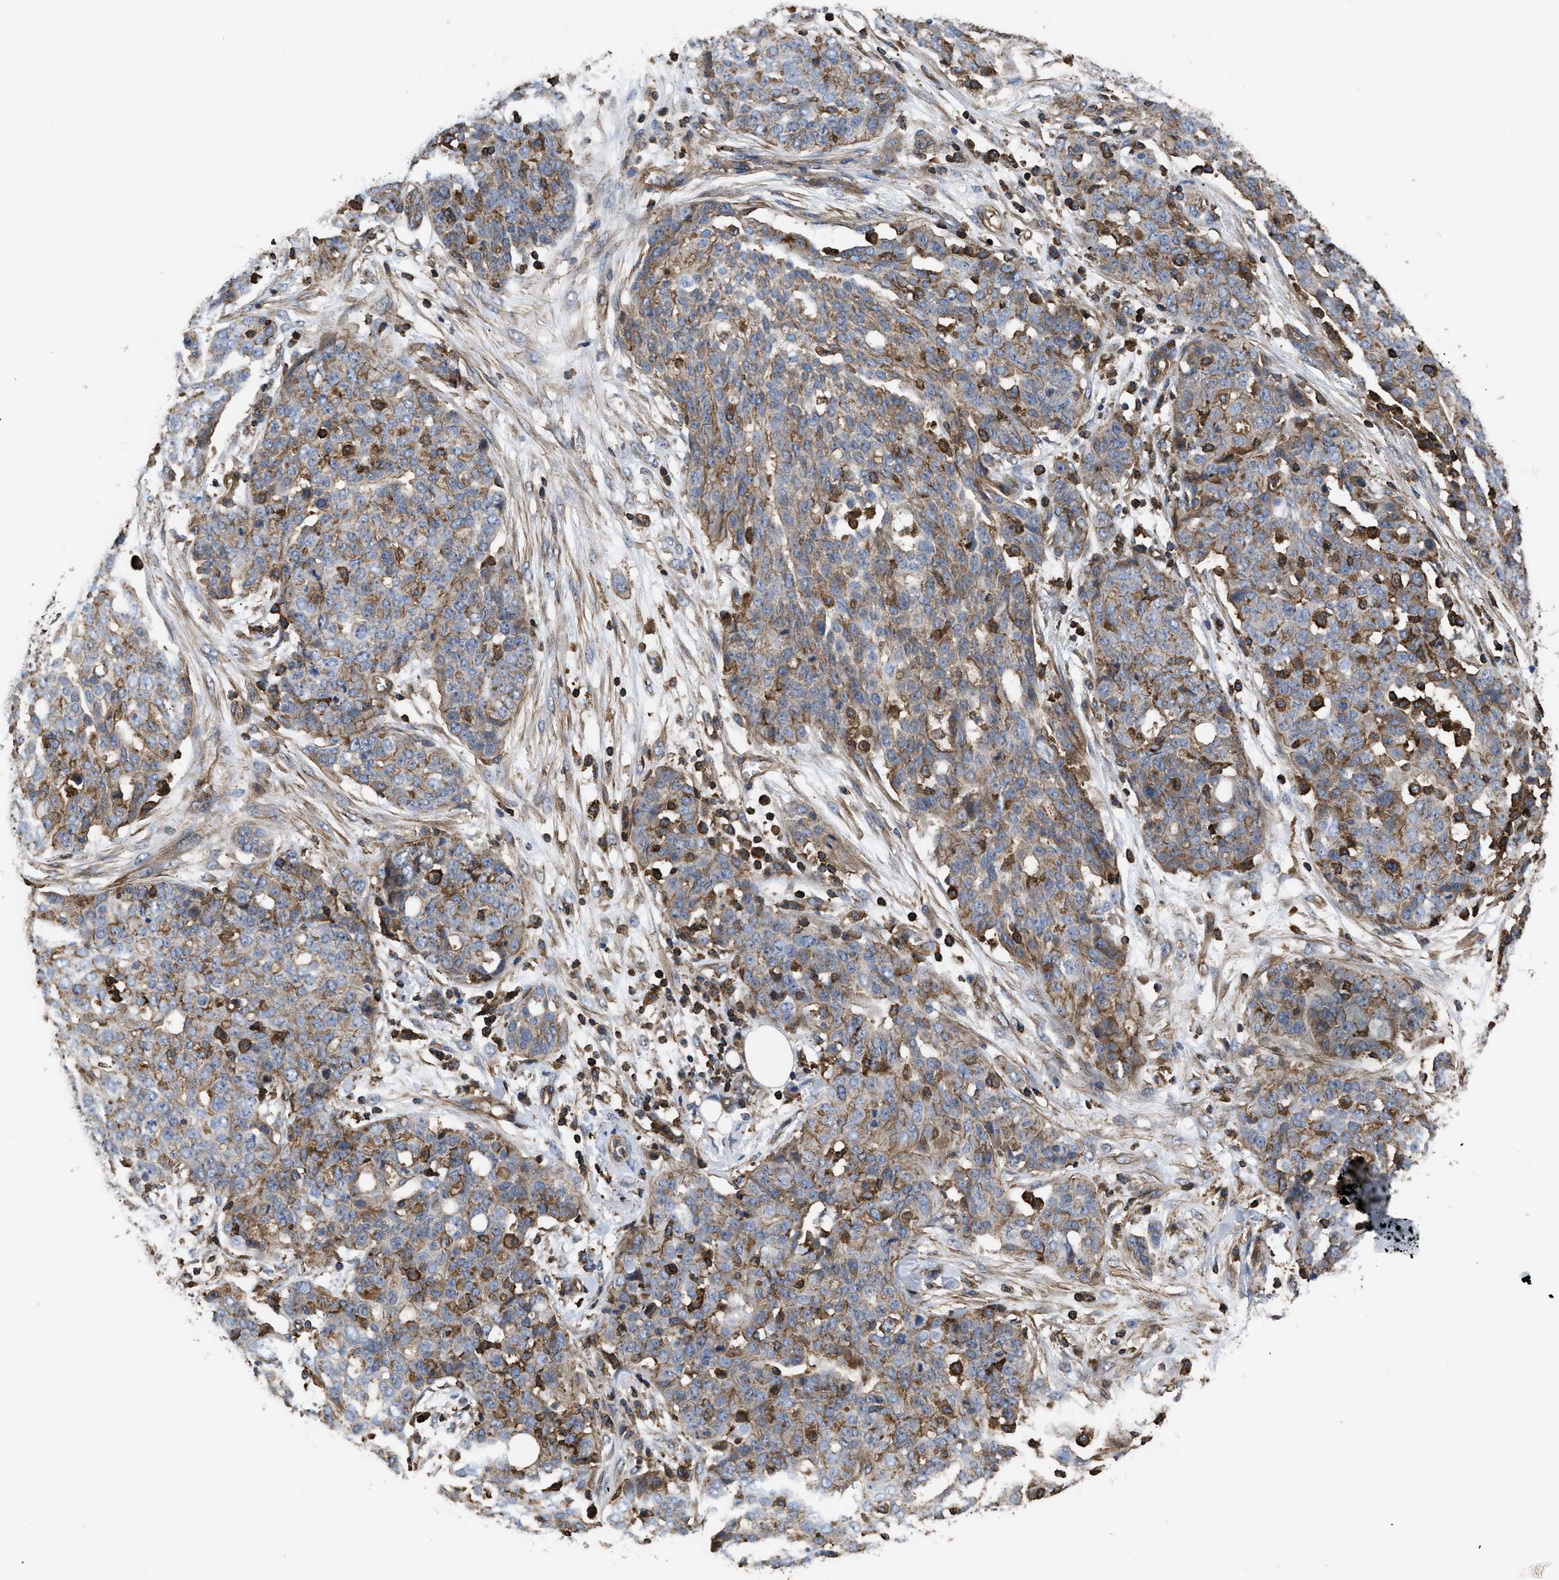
{"staining": {"intensity": "moderate", "quantity": ">75%", "location": "cytoplasmic/membranous"}, "tissue": "ovarian cancer", "cell_type": "Tumor cells", "image_type": "cancer", "snomed": [{"axis": "morphology", "description": "Cystadenocarcinoma, serous, NOS"}, {"axis": "topography", "description": "Soft tissue"}, {"axis": "topography", "description": "Ovary"}], "caption": "An image of ovarian serous cystadenocarcinoma stained for a protein shows moderate cytoplasmic/membranous brown staining in tumor cells. The protein is shown in brown color, while the nuclei are stained blue.", "gene": "SCUBE2", "patient": {"sex": "female", "age": 57}}